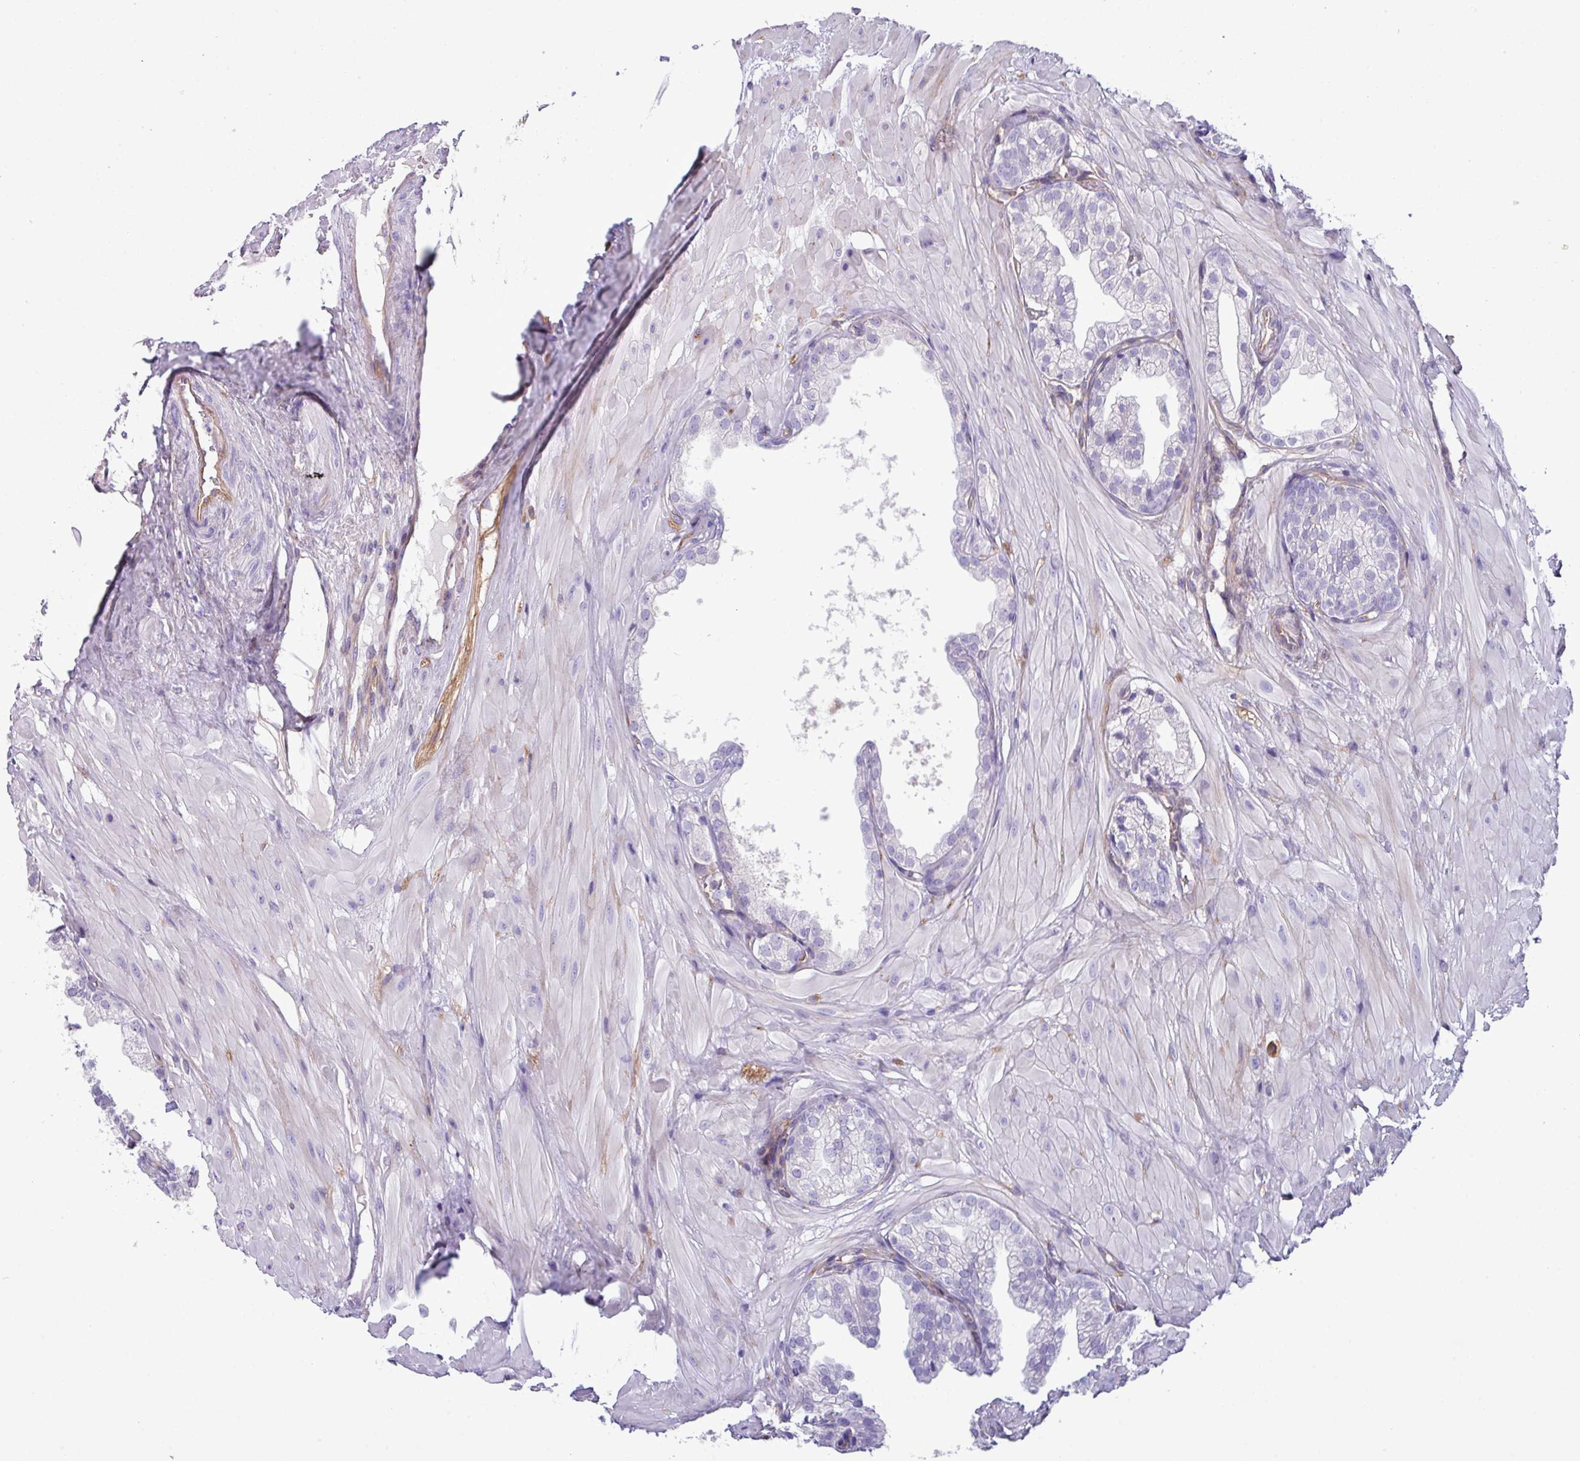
{"staining": {"intensity": "negative", "quantity": "none", "location": "none"}, "tissue": "prostate", "cell_type": "Glandular cells", "image_type": "normal", "snomed": [{"axis": "morphology", "description": "Normal tissue, NOS"}, {"axis": "topography", "description": "Prostate"}, {"axis": "topography", "description": "Peripheral nerve tissue"}], "caption": "High power microscopy image of an immunohistochemistry (IHC) micrograph of unremarkable prostate, revealing no significant positivity in glandular cells.", "gene": "KIRREL3", "patient": {"sex": "male", "age": 55}}